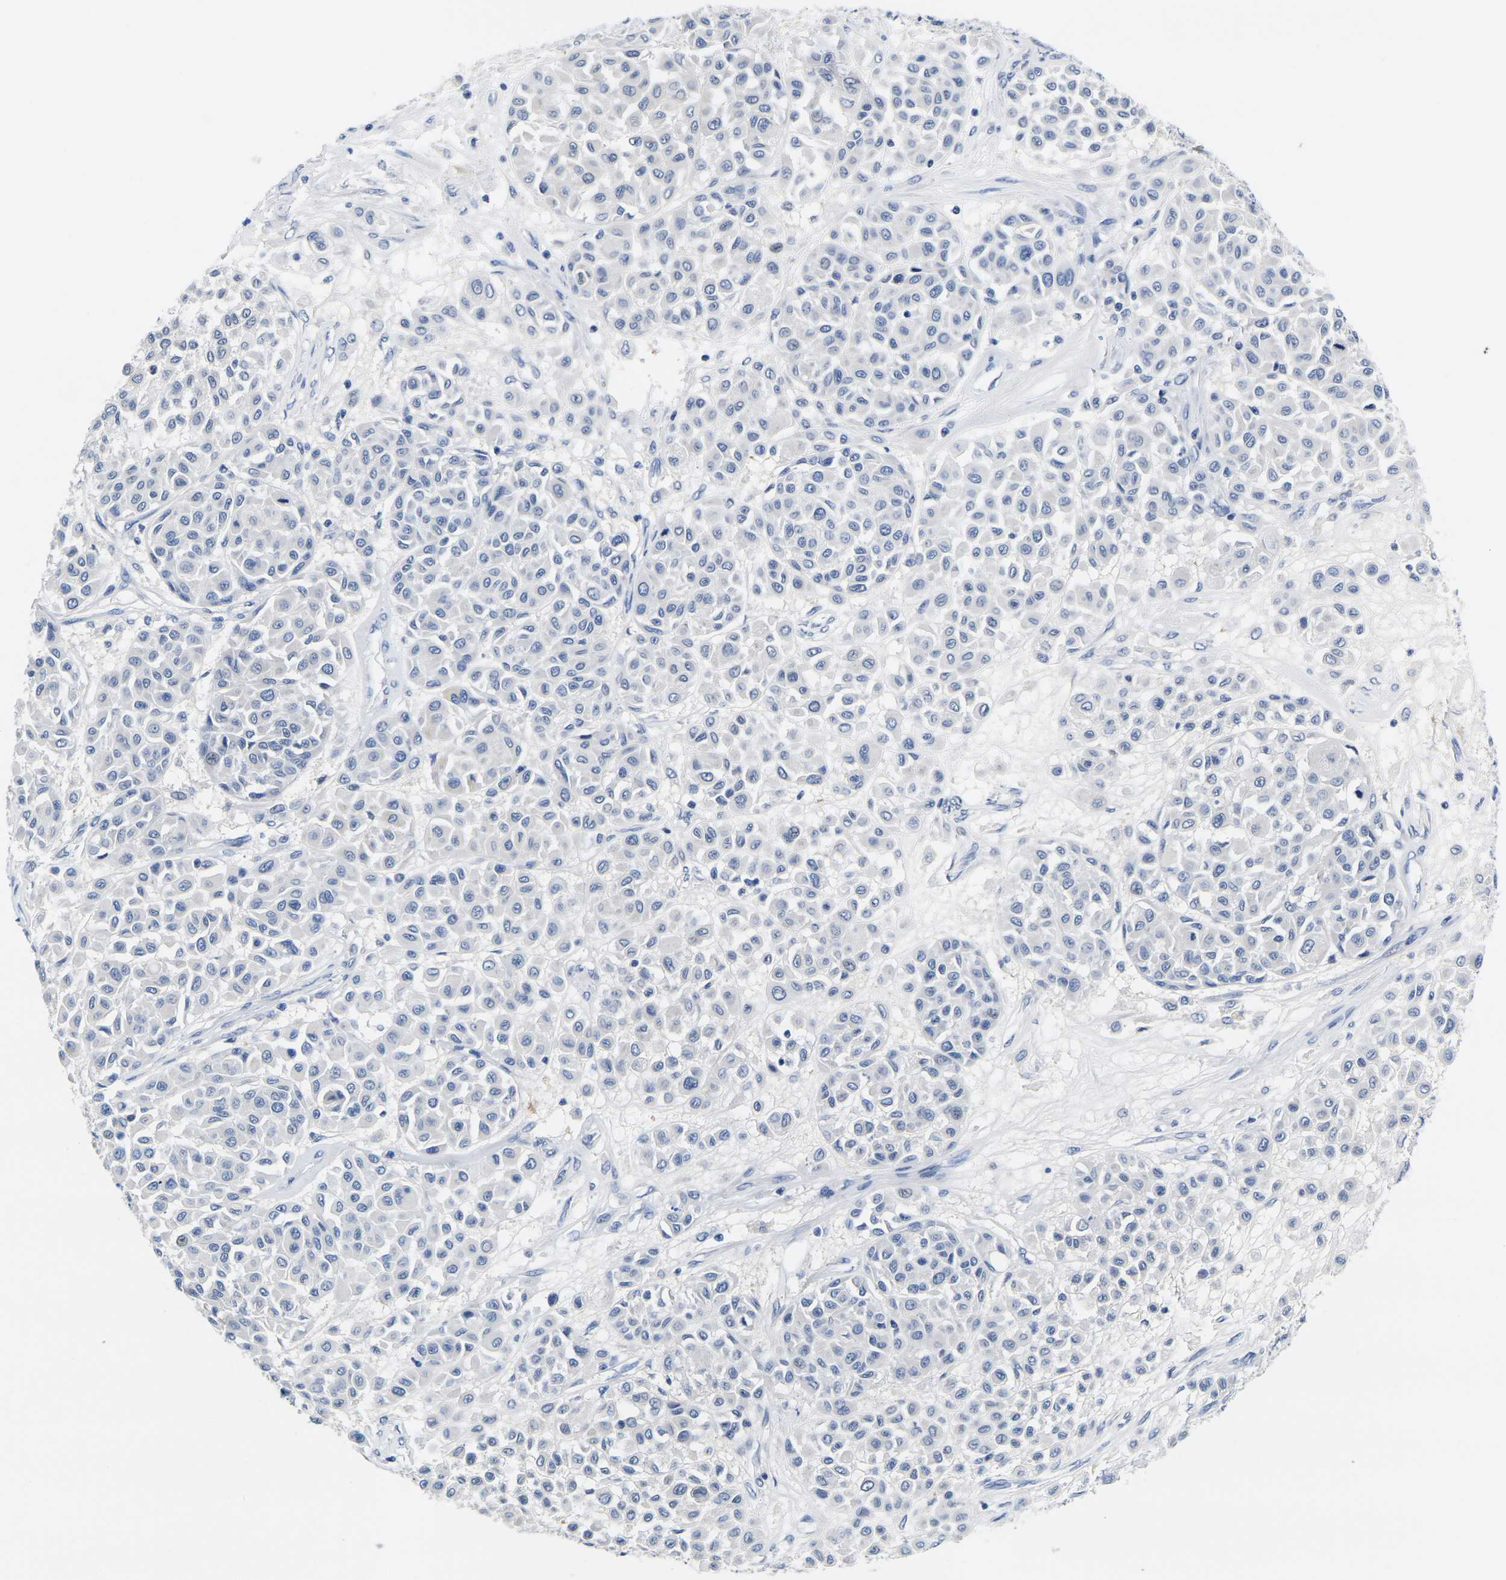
{"staining": {"intensity": "negative", "quantity": "none", "location": "none"}, "tissue": "melanoma", "cell_type": "Tumor cells", "image_type": "cancer", "snomed": [{"axis": "morphology", "description": "Malignant melanoma, Metastatic site"}, {"axis": "topography", "description": "Soft tissue"}], "caption": "High magnification brightfield microscopy of melanoma stained with DAB (brown) and counterstained with hematoxylin (blue): tumor cells show no significant positivity.", "gene": "NOCT", "patient": {"sex": "male", "age": 41}}